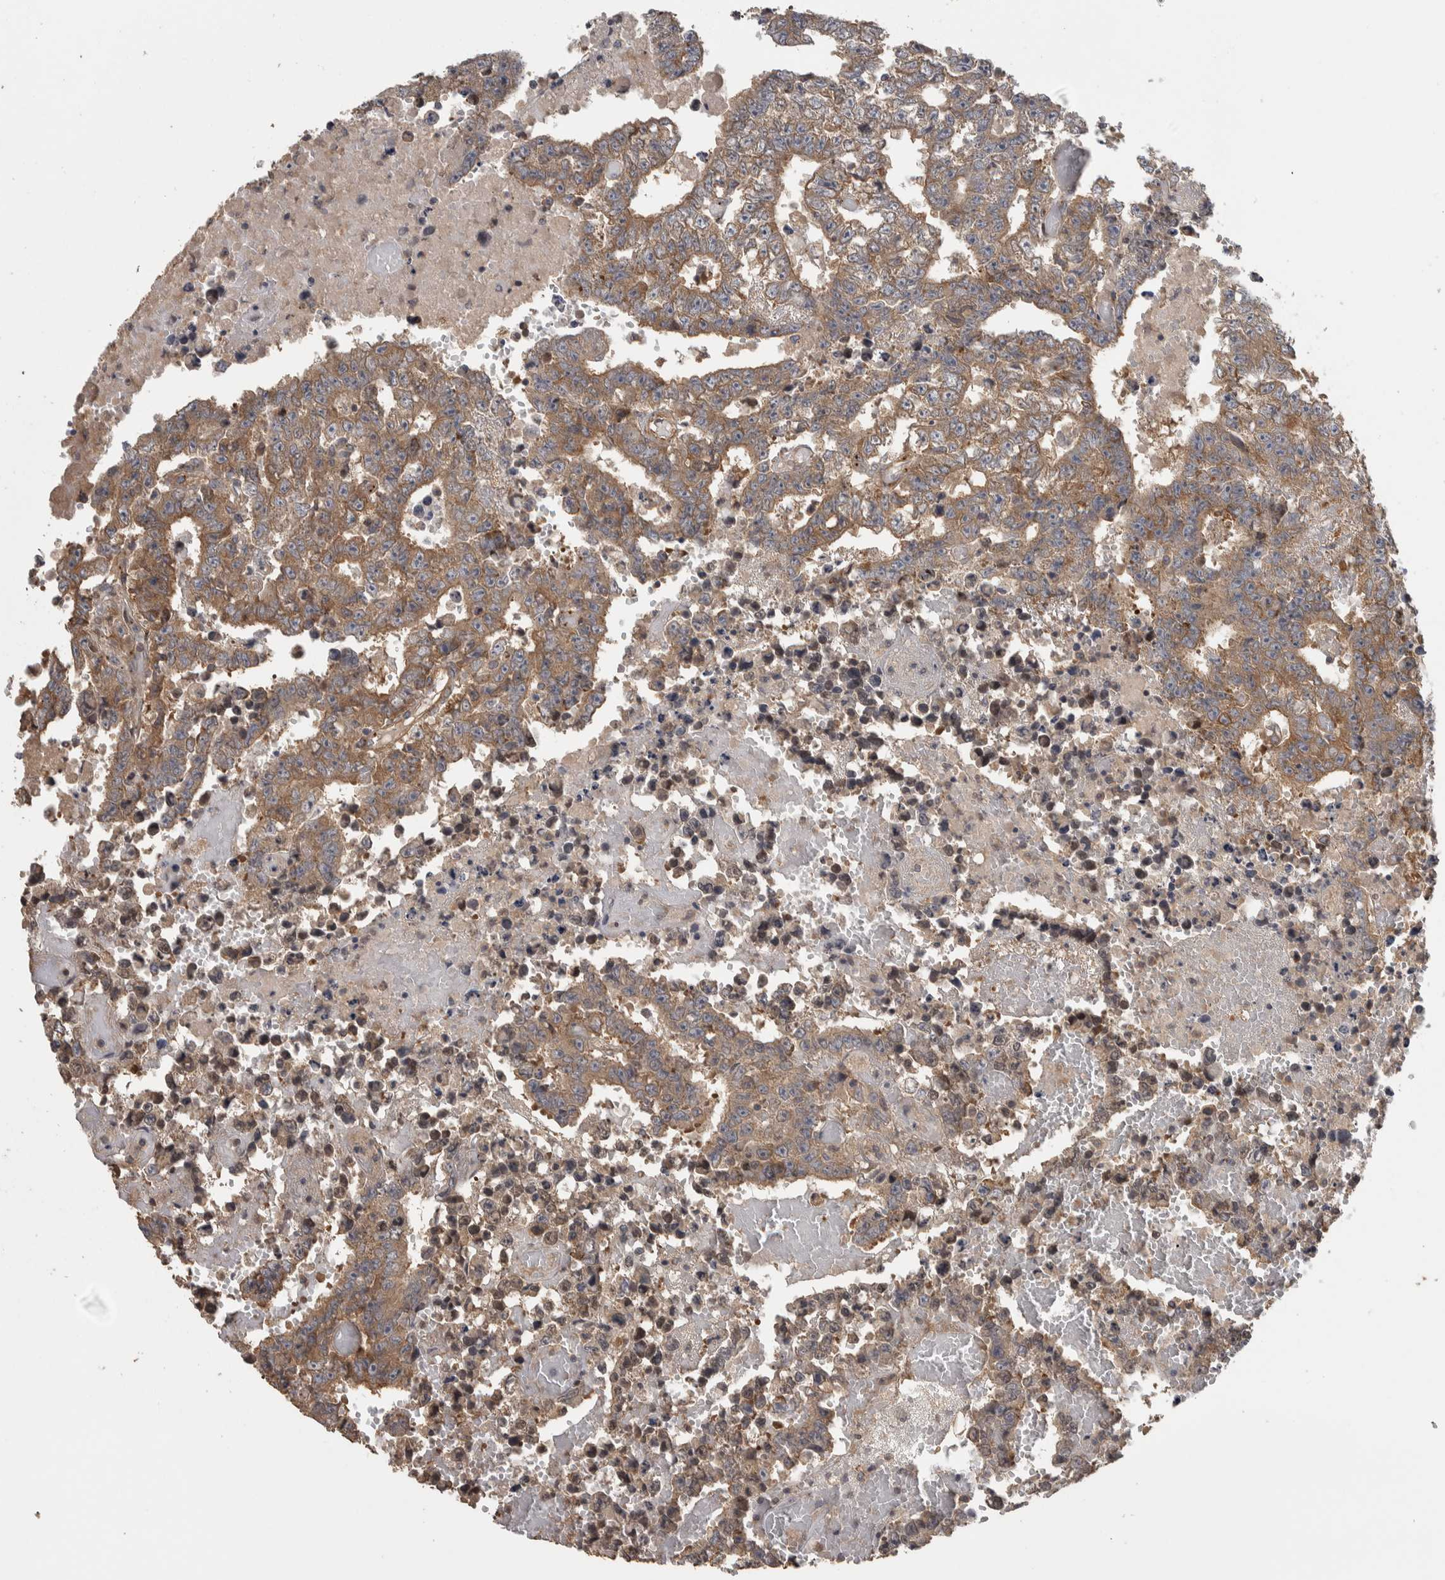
{"staining": {"intensity": "moderate", "quantity": ">75%", "location": "cytoplasmic/membranous"}, "tissue": "testis cancer", "cell_type": "Tumor cells", "image_type": "cancer", "snomed": [{"axis": "morphology", "description": "Carcinoma, Embryonal, NOS"}, {"axis": "topography", "description": "Testis"}], "caption": "Embryonal carcinoma (testis) stained with DAB (3,3'-diaminobenzidine) immunohistochemistry reveals medium levels of moderate cytoplasmic/membranous expression in about >75% of tumor cells.", "gene": "IFRD1", "patient": {"sex": "male", "age": 25}}